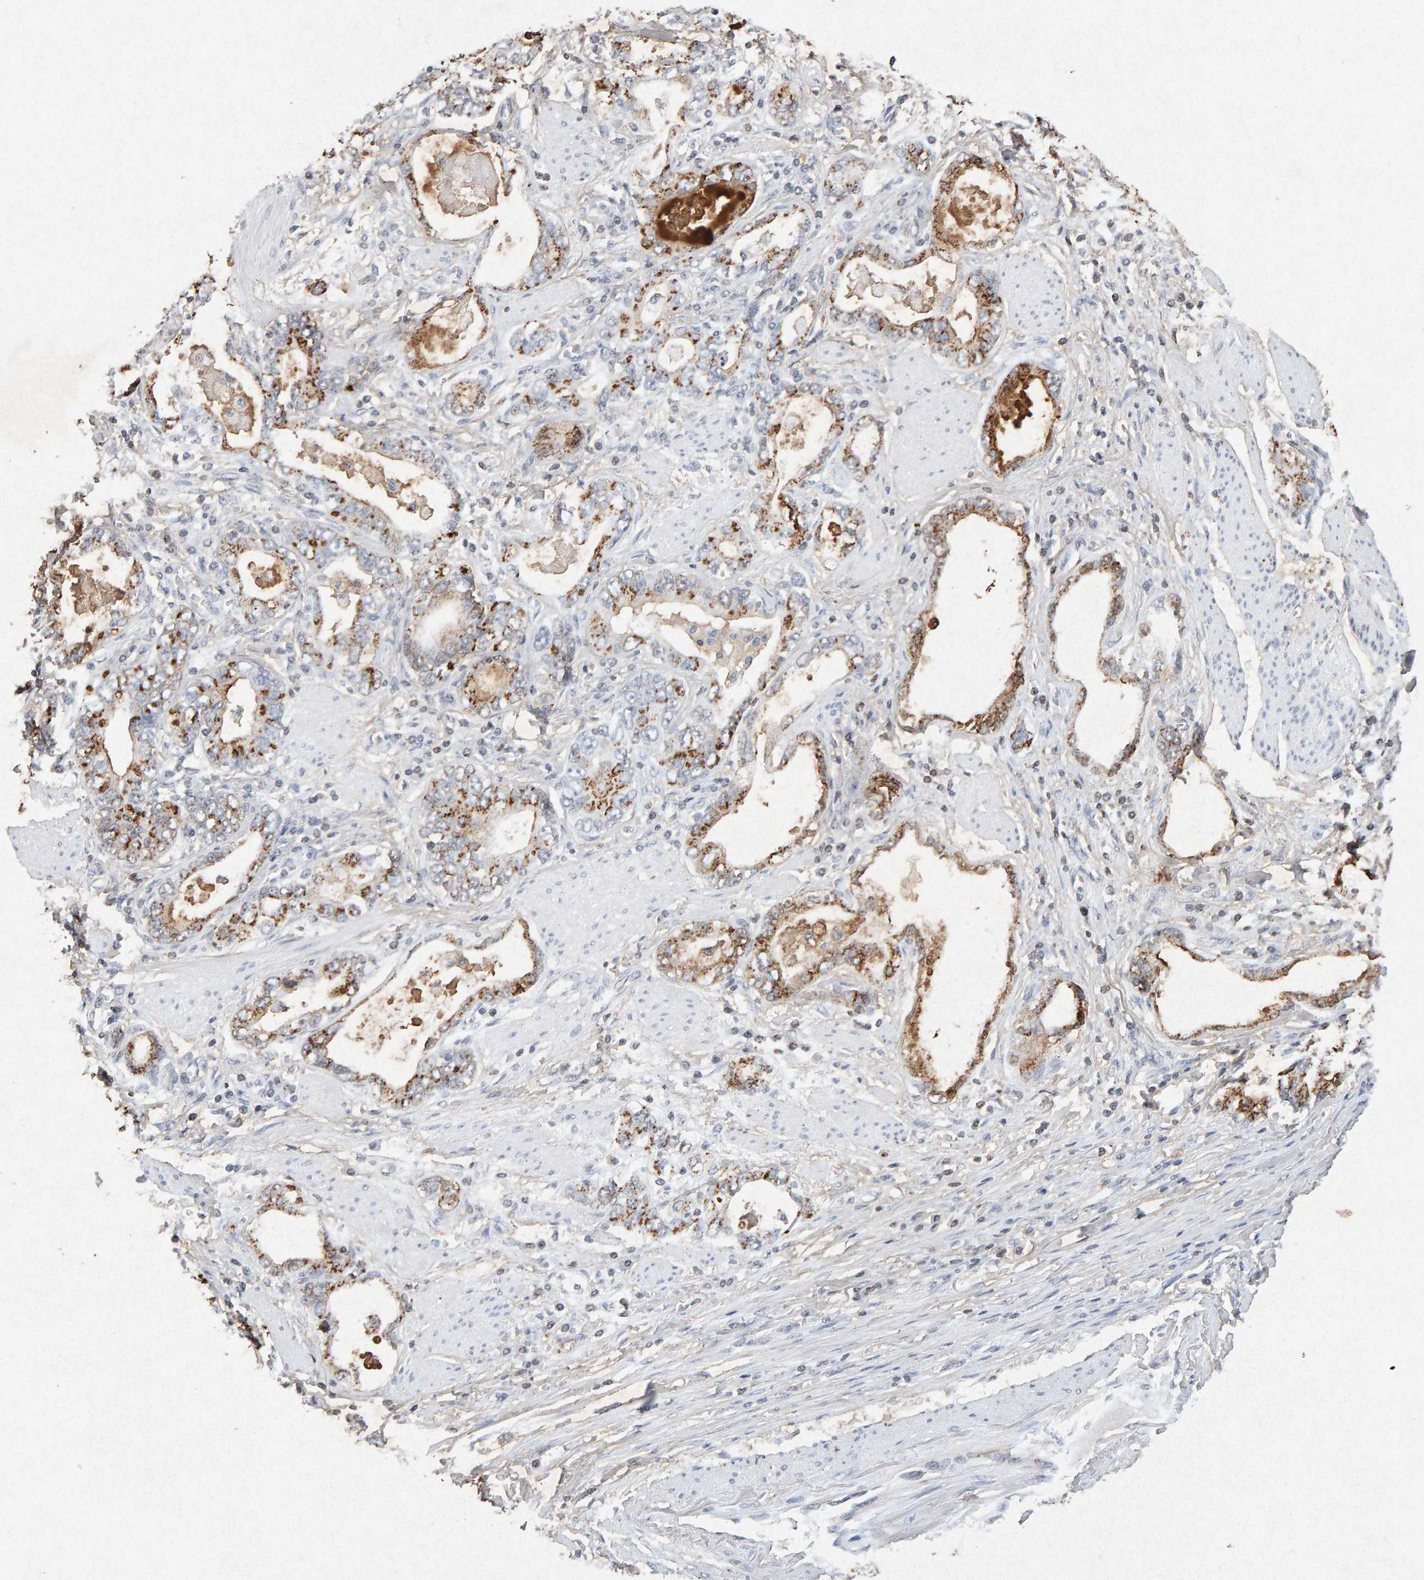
{"staining": {"intensity": "moderate", "quantity": ">75%", "location": "cytoplasmic/membranous"}, "tissue": "stomach cancer", "cell_type": "Tumor cells", "image_type": "cancer", "snomed": [{"axis": "morphology", "description": "Adenocarcinoma, NOS"}, {"axis": "topography", "description": "Stomach, lower"}], "caption": "Immunohistochemical staining of adenocarcinoma (stomach) shows medium levels of moderate cytoplasmic/membranous protein positivity in about >75% of tumor cells. The staining was performed using DAB, with brown indicating positive protein expression. Nuclei are stained blue with hematoxylin.", "gene": "PTPRM", "patient": {"sex": "female", "age": 93}}